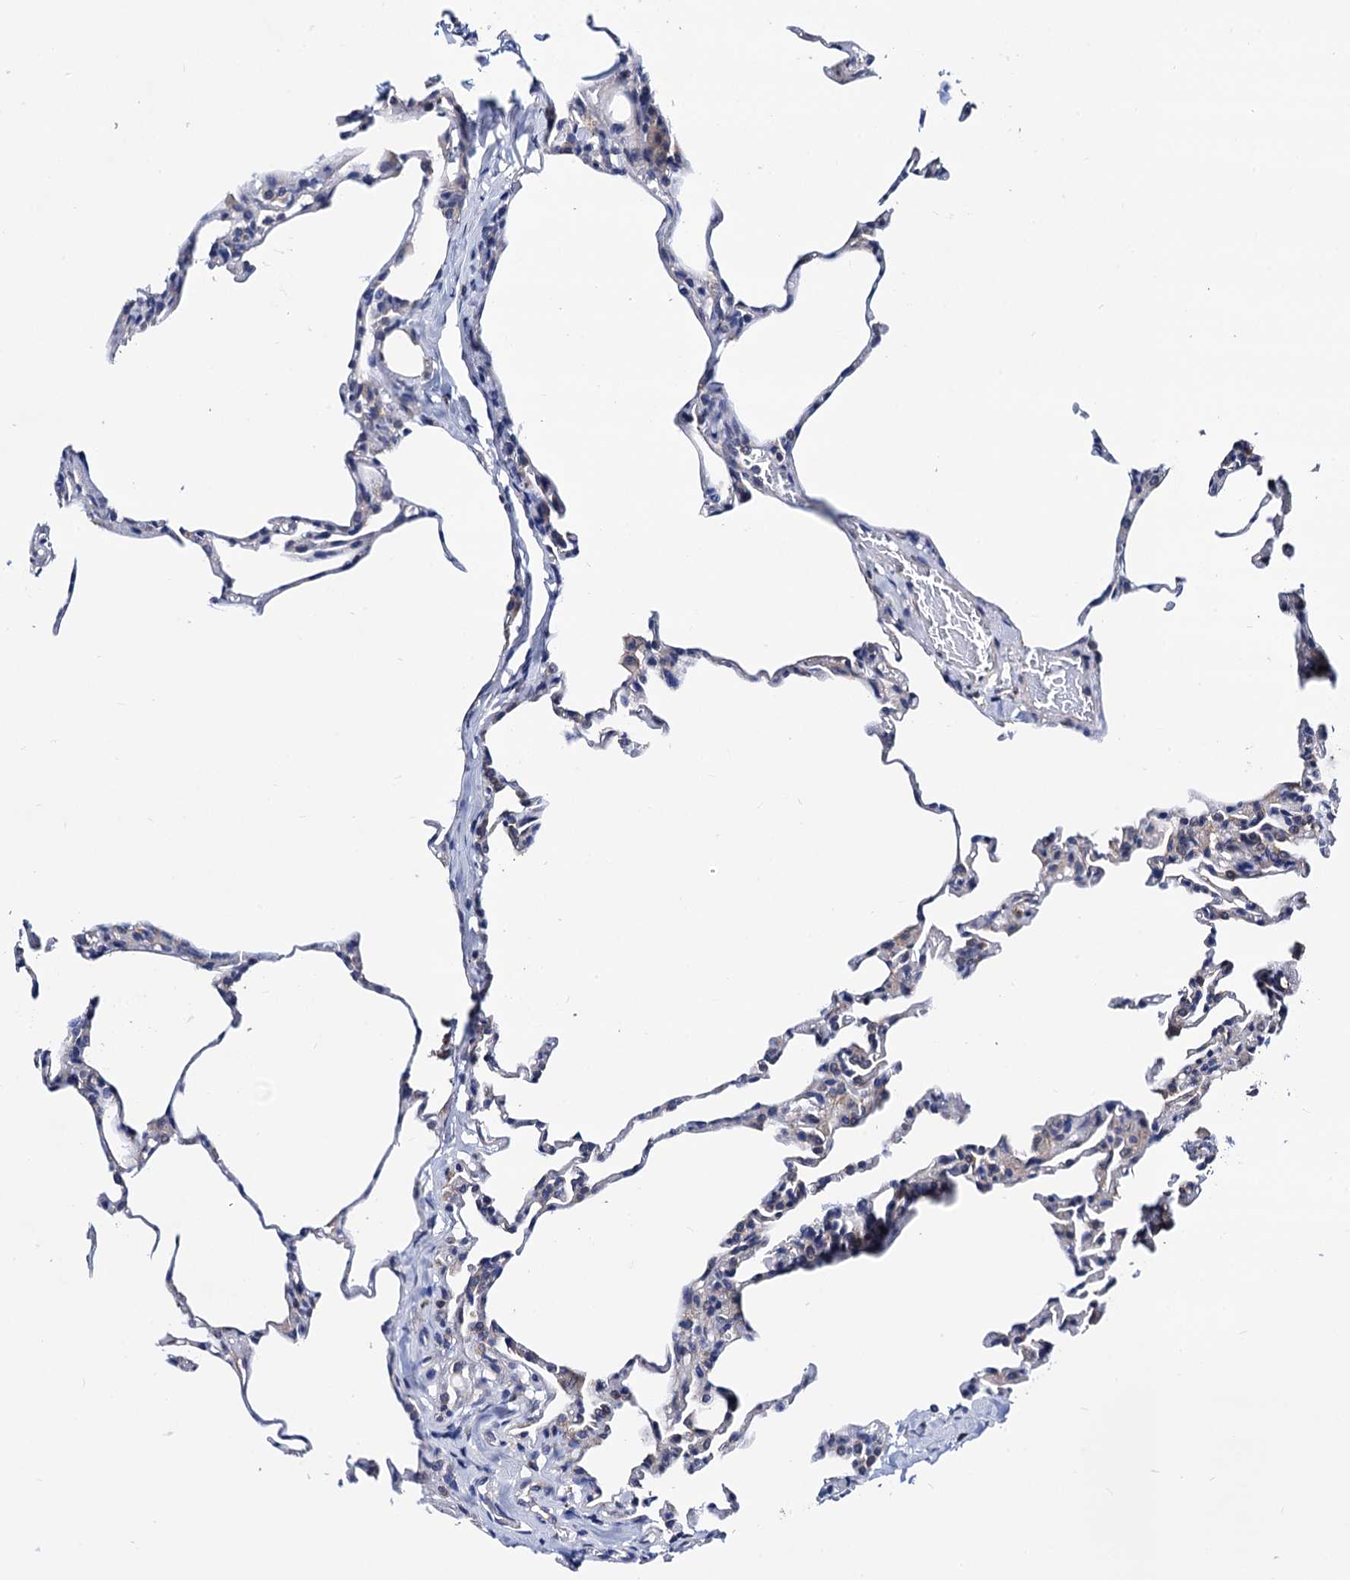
{"staining": {"intensity": "negative", "quantity": "none", "location": "none"}, "tissue": "lung", "cell_type": "Alveolar cells", "image_type": "normal", "snomed": [{"axis": "morphology", "description": "Normal tissue, NOS"}, {"axis": "topography", "description": "Lung"}], "caption": "Immunohistochemistry image of benign lung: lung stained with DAB (3,3'-diaminobenzidine) reveals no significant protein positivity in alveolar cells. The staining was performed using DAB (3,3'-diaminobenzidine) to visualize the protein expression in brown, while the nuclei were stained in blue with hematoxylin (Magnification: 20x).", "gene": "ZDHHC18", "patient": {"sex": "male", "age": 20}}